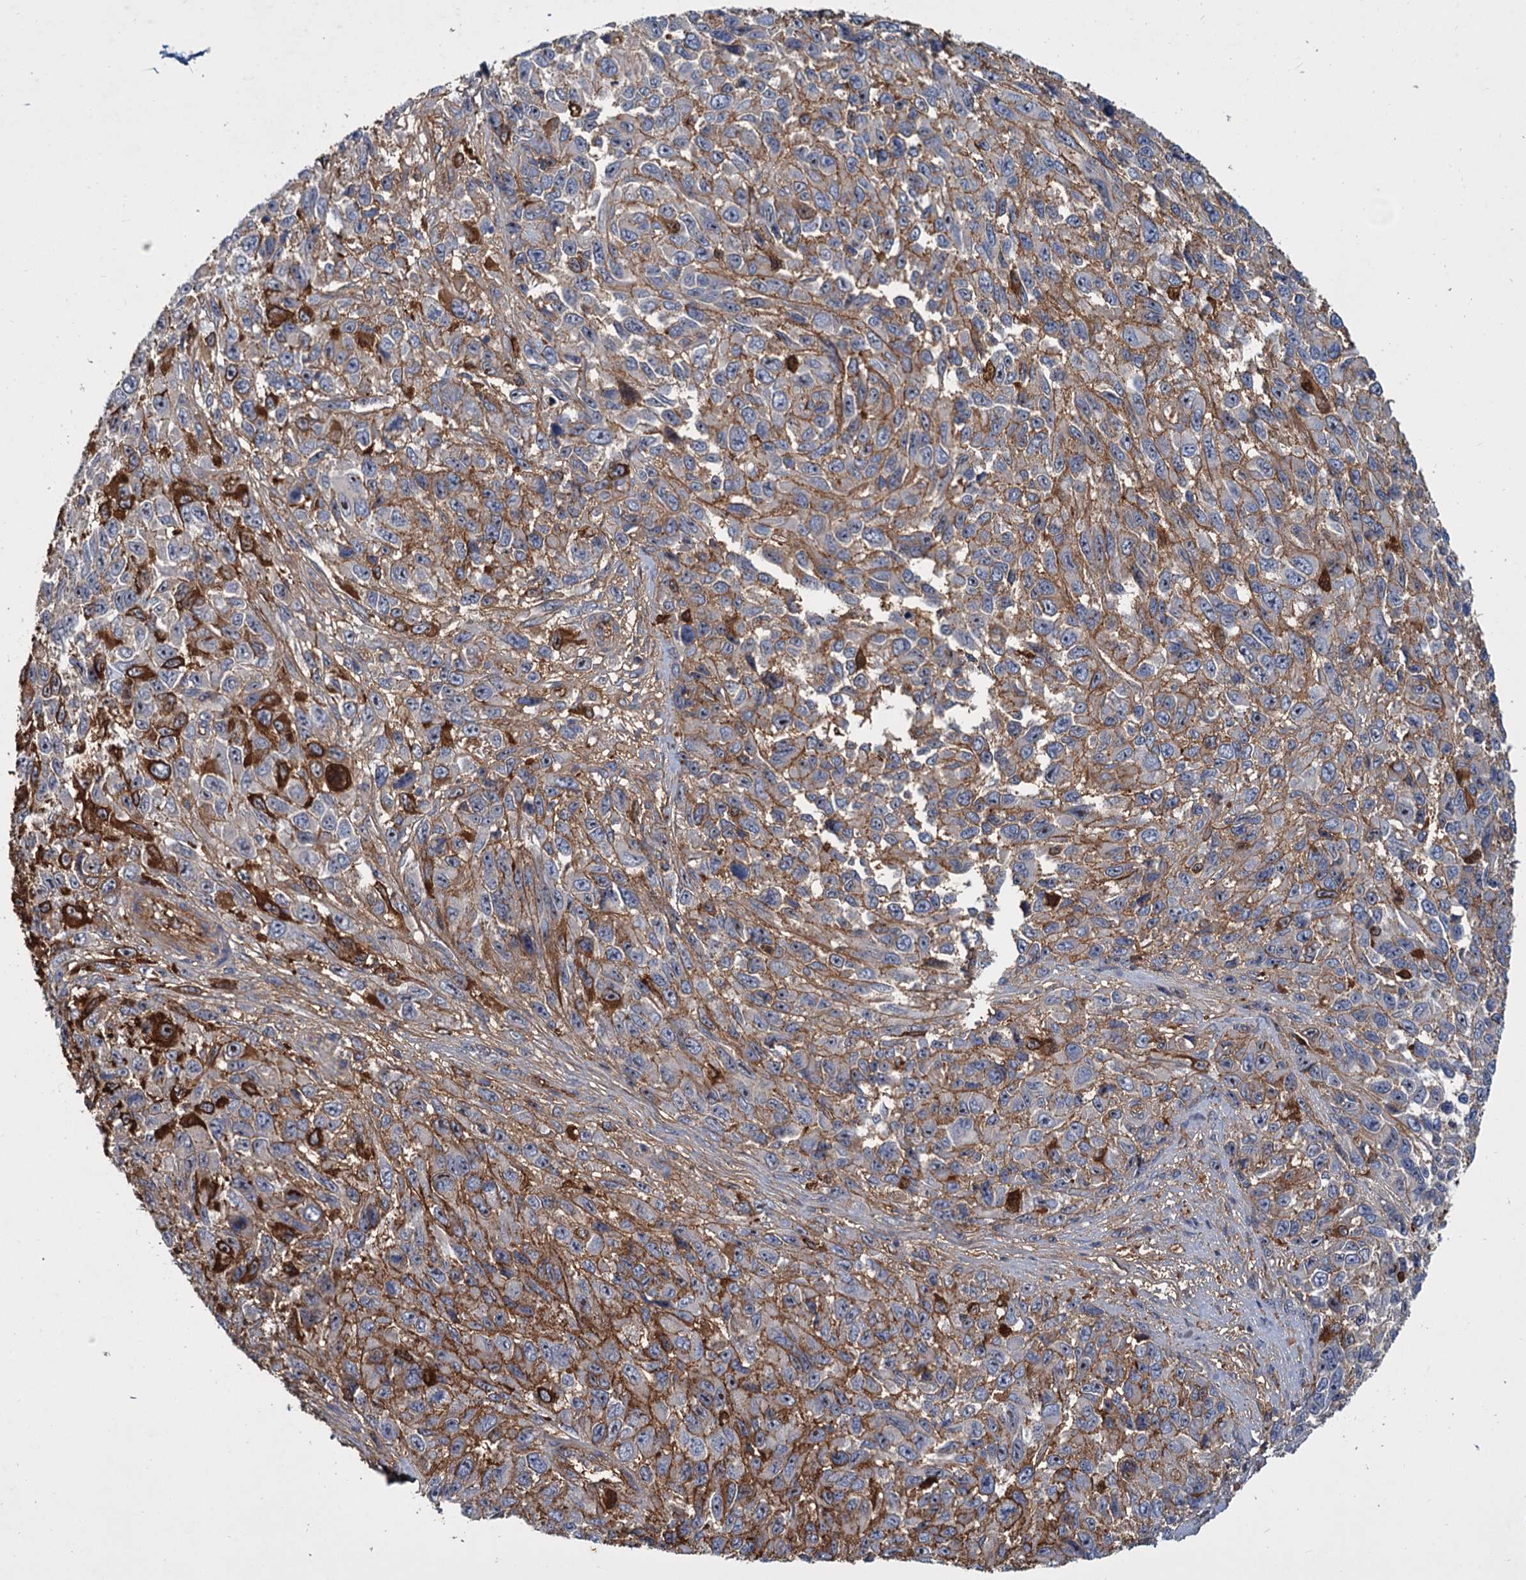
{"staining": {"intensity": "moderate", "quantity": "25%-75%", "location": "cytoplasmic/membranous"}, "tissue": "melanoma", "cell_type": "Tumor cells", "image_type": "cancer", "snomed": [{"axis": "morphology", "description": "Normal tissue, NOS"}, {"axis": "morphology", "description": "Malignant melanoma, NOS"}, {"axis": "topography", "description": "Skin"}], "caption": "Immunohistochemical staining of malignant melanoma shows medium levels of moderate cytoplasmic/membranous expression in approximately 25%-75% of tumor cells.", "gene": "CHRD", "patient": {"sex": "female", "age": 96}}